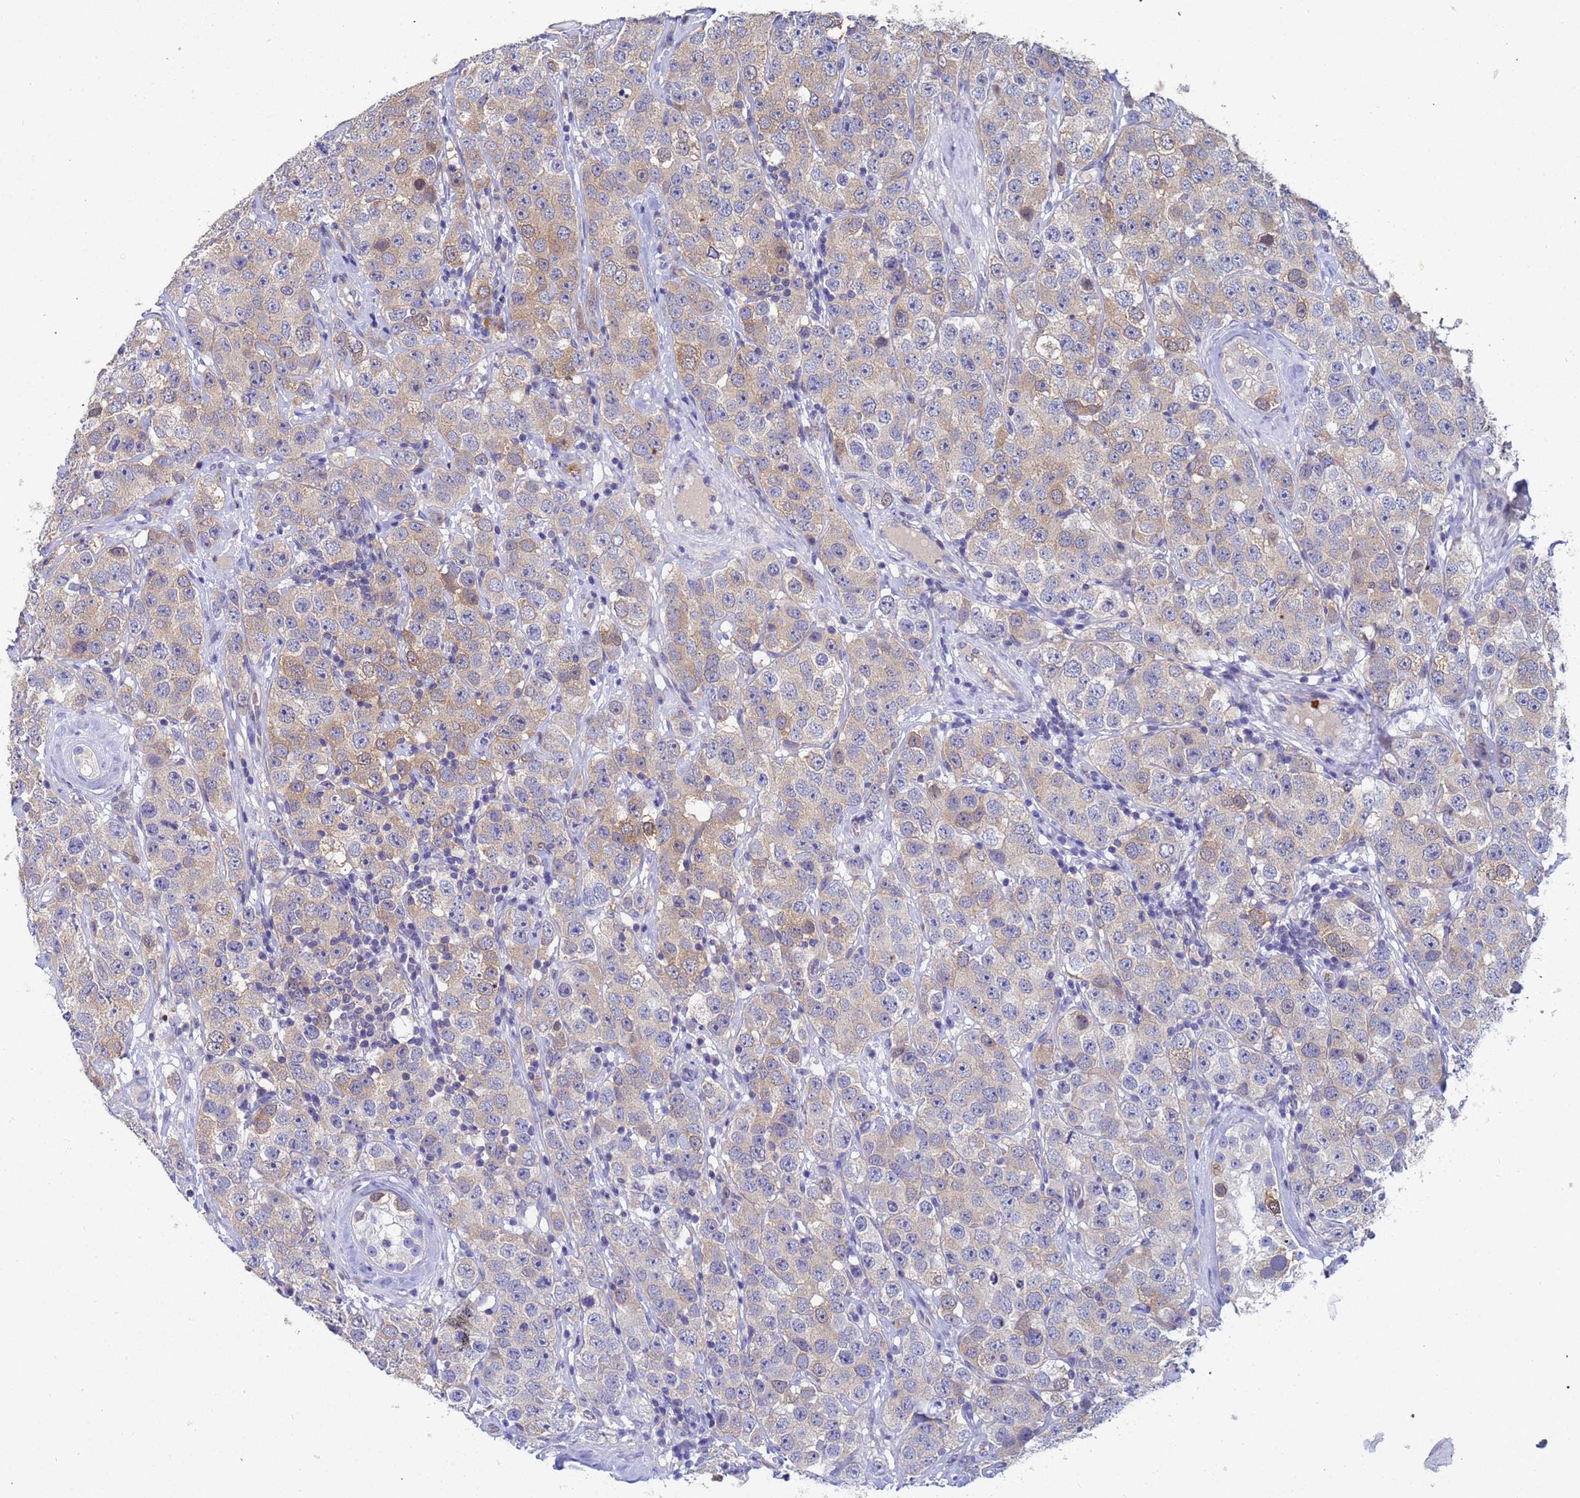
{"staining": {"intensity": "weak", "quantity": "25%-75%", "location": "cytoplasmic/membranous"}, "tissue": "testis cancer", "cell_type": "Tumor cells", "image_type": "cancer", "snomed": [{"axis": "morphology", "description": "Seminoma, NOS"}, {"axis": "topography", "description": "Testis"}], "caption": "High-magnification brightfield microscopy of testis seminoma stained with DAB (brown) and counterstained with hematoxylin (blue). tumor cells exhibit weak cytoplasmic/membranous staining is present in approximately25%-75% of cells. (Brightfield microscopy of DAB IHC at high magnification).", "gene": "TTLL11", "patient": {"sex": "male", "age": 28}}